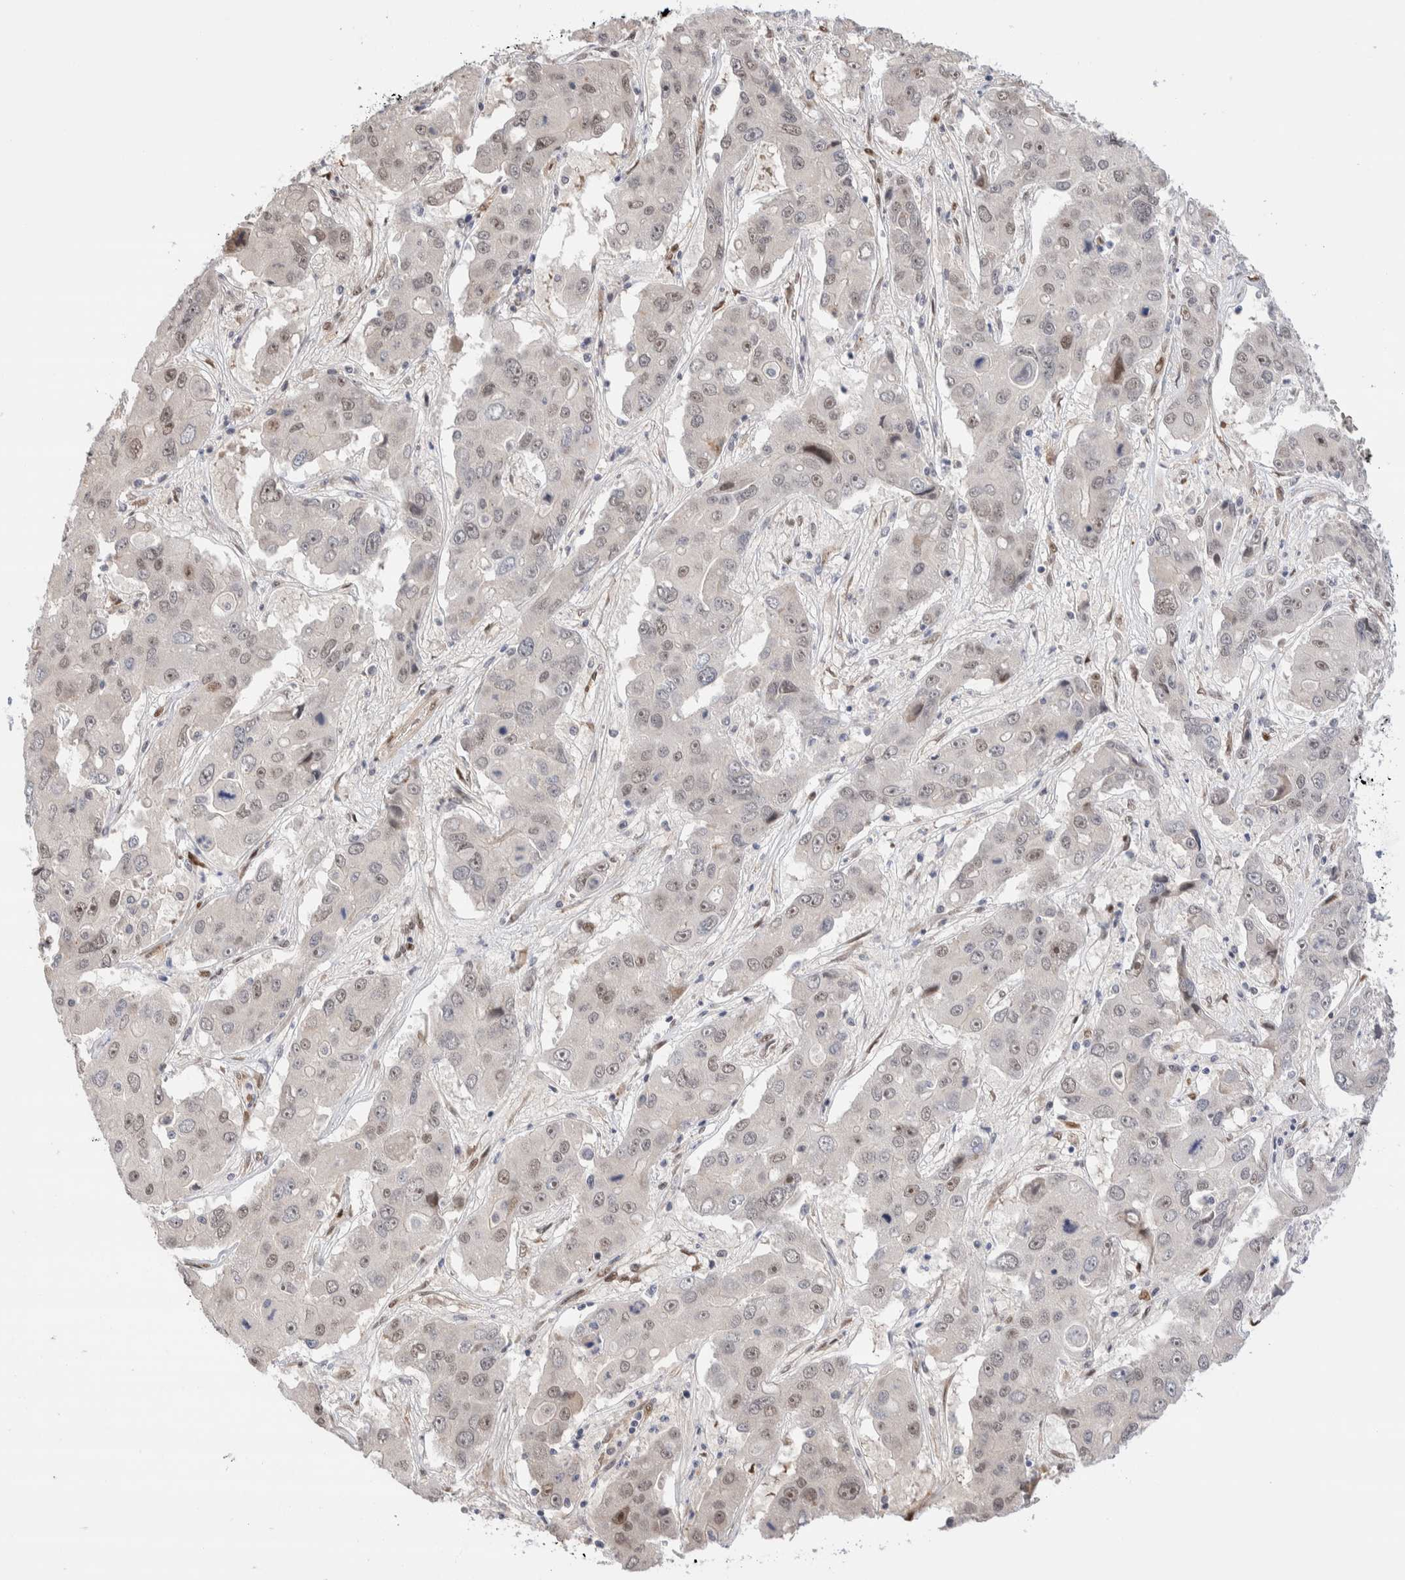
{"staining": {"intensity": "weak", "quantity": "25%-75%", "location": "cytoplasmic/membranous"}, "tissue": "liver cancer", "cell_type": "Tumor cells", "image_type": "cancer", "snomed": [{"axis": "morphology", "description": "Cholangiocarcinoma"}, {"axis": "topography", "description": "Liver"}], "caption": "The immunohistochemical stain labels weak cytoplasmic/membranous positivity in tumor cells of cholangiocarcinoma (liver) tissue.", "gene": "NSMAF", "patient": {"sex": "male", "age": 67}}